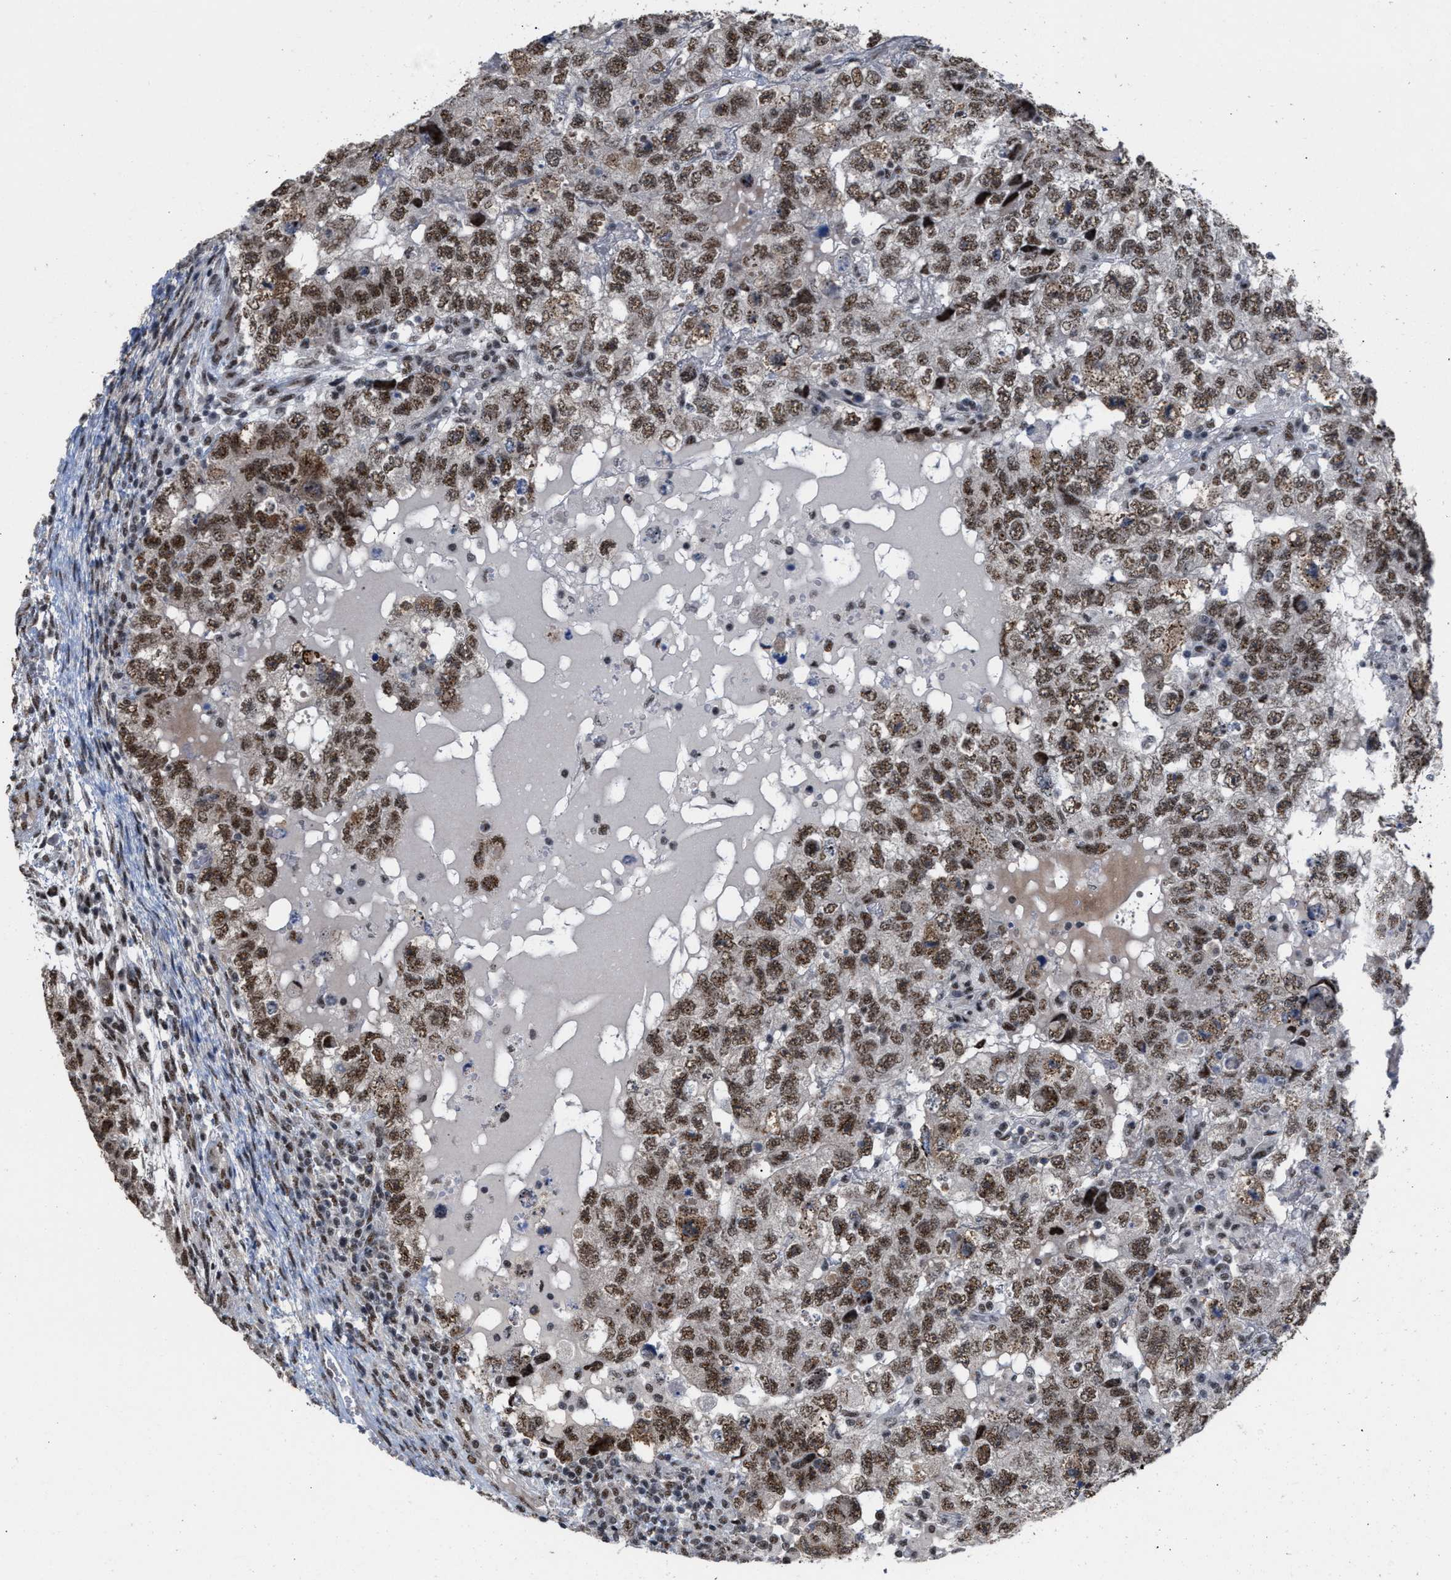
{"staining": {"intensity": "strong", "quantity": ">75%", "location": "nuclear"}, "tissue": "testis cancer", "cell_type": "Tumor cells", "image_type": "cancer", "snomed": [{"axis": "morphology", "description": "Carcinoma, Embryonal, NOS"}, {"axis": "topography", "description": "Testis"}], "caption": "Embryonal carcinoma (testis) stained with DAB IHC exhibits high levels of strong nuclear positivity in approximately >75% of tumor cells.", "gene": "EIF4A3", "patient": {"sex": "male", "age": 36}}